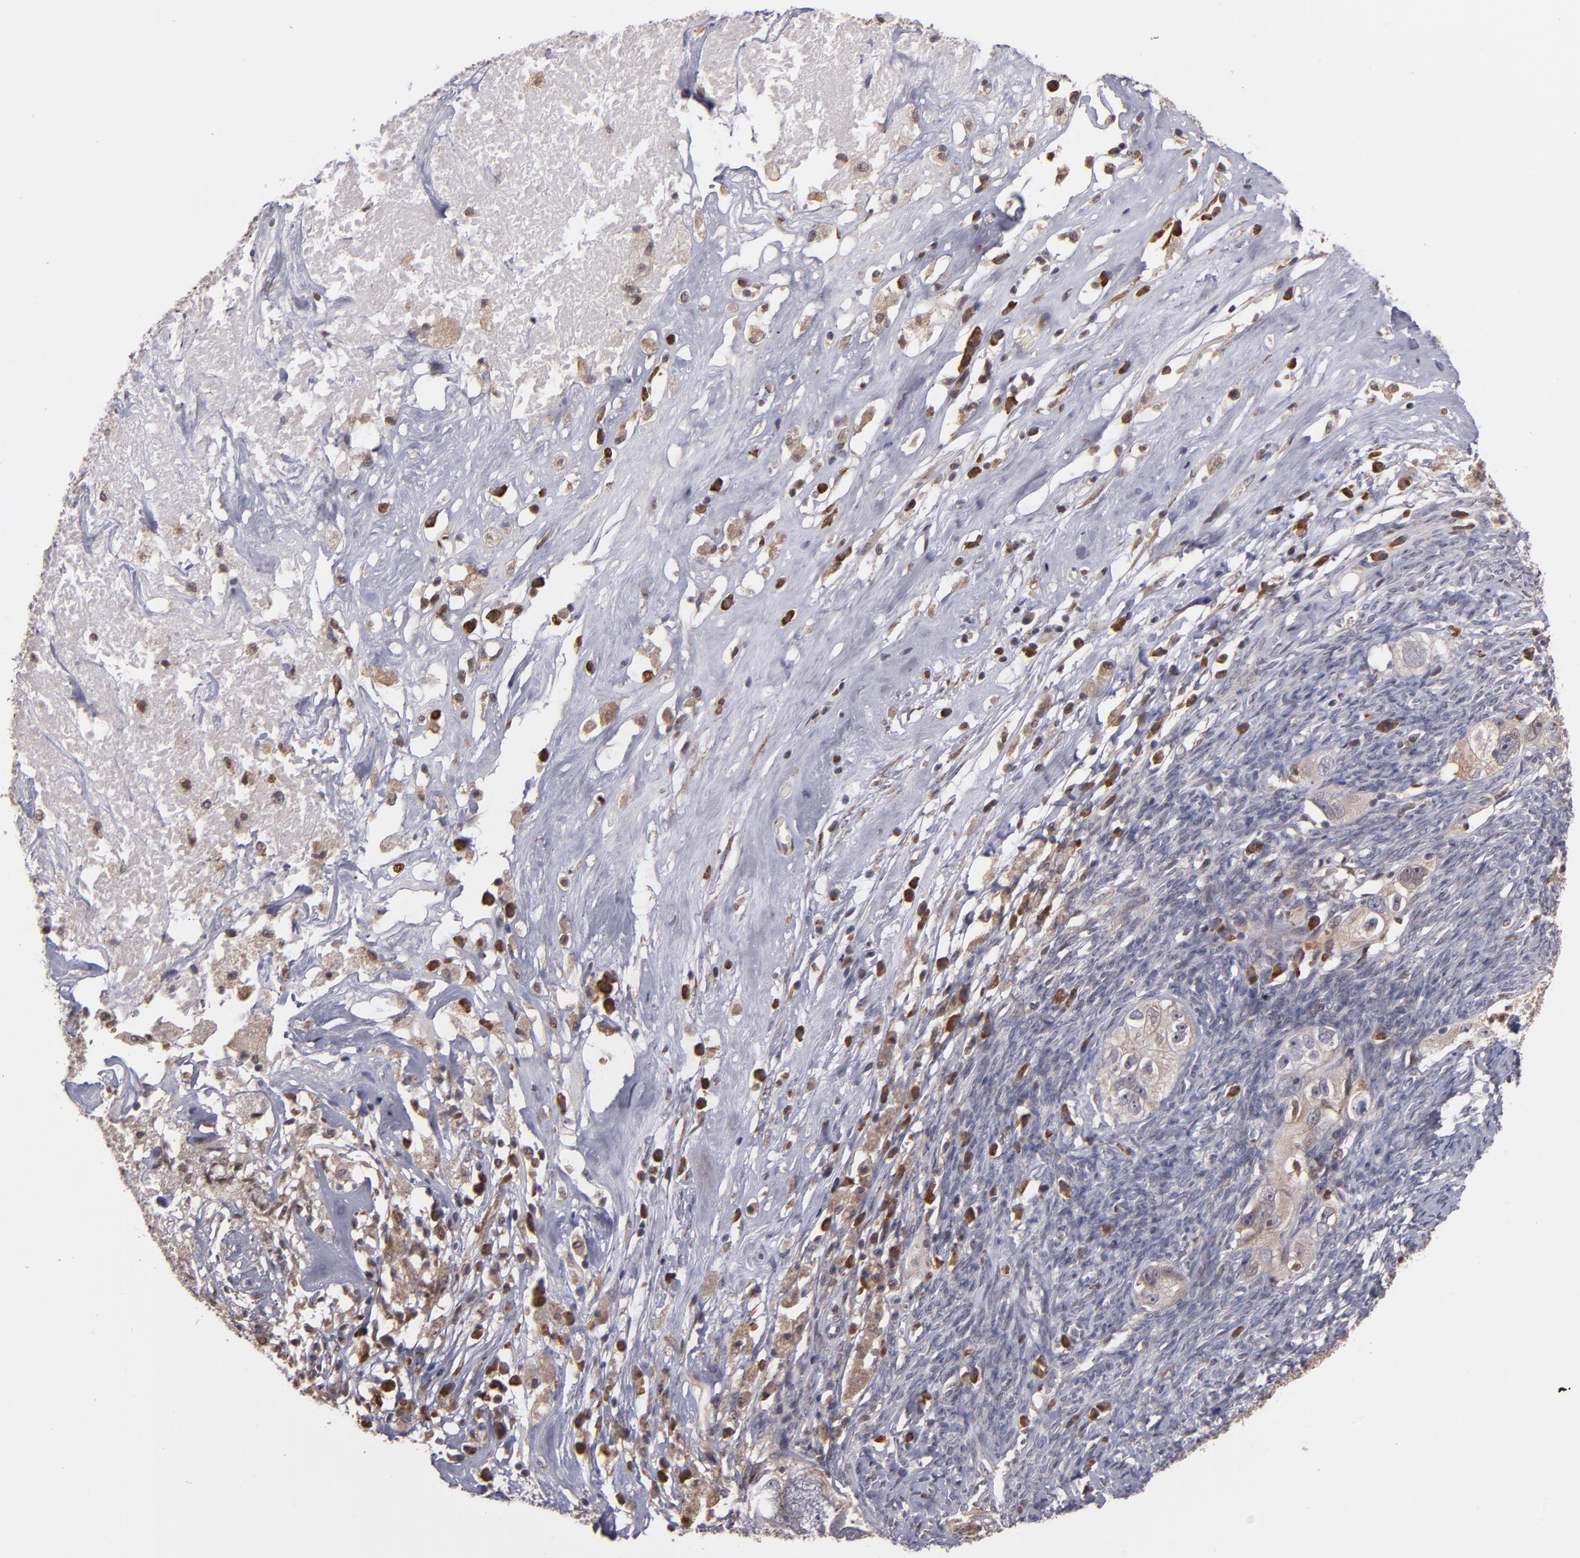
{"staining": {"intensity": "weak", "quantity": ">75%", "location": "cytoplasmic/membranous"}, "tissue": "ovarian cancer", "cell_type": "Tumor cells", "image_type": "cancer", "snomed": [{"axis": "morphology", "description": "Normal tissue, NOS"}, {"axis": "morphology", "description": "Cystadenocarcinoma, serous, NOS"}, {"axis": "topography", "description": "Ovary"}], "caption": "Human ovarian cancer (serous cystadenocarcinoma) stained with a brown dye reveals weak cytoplasmic/membranous positive expression in about >75% of tumor cells.", "gene": "CASP1", "patient": {"sex": "female", "age": 62}}